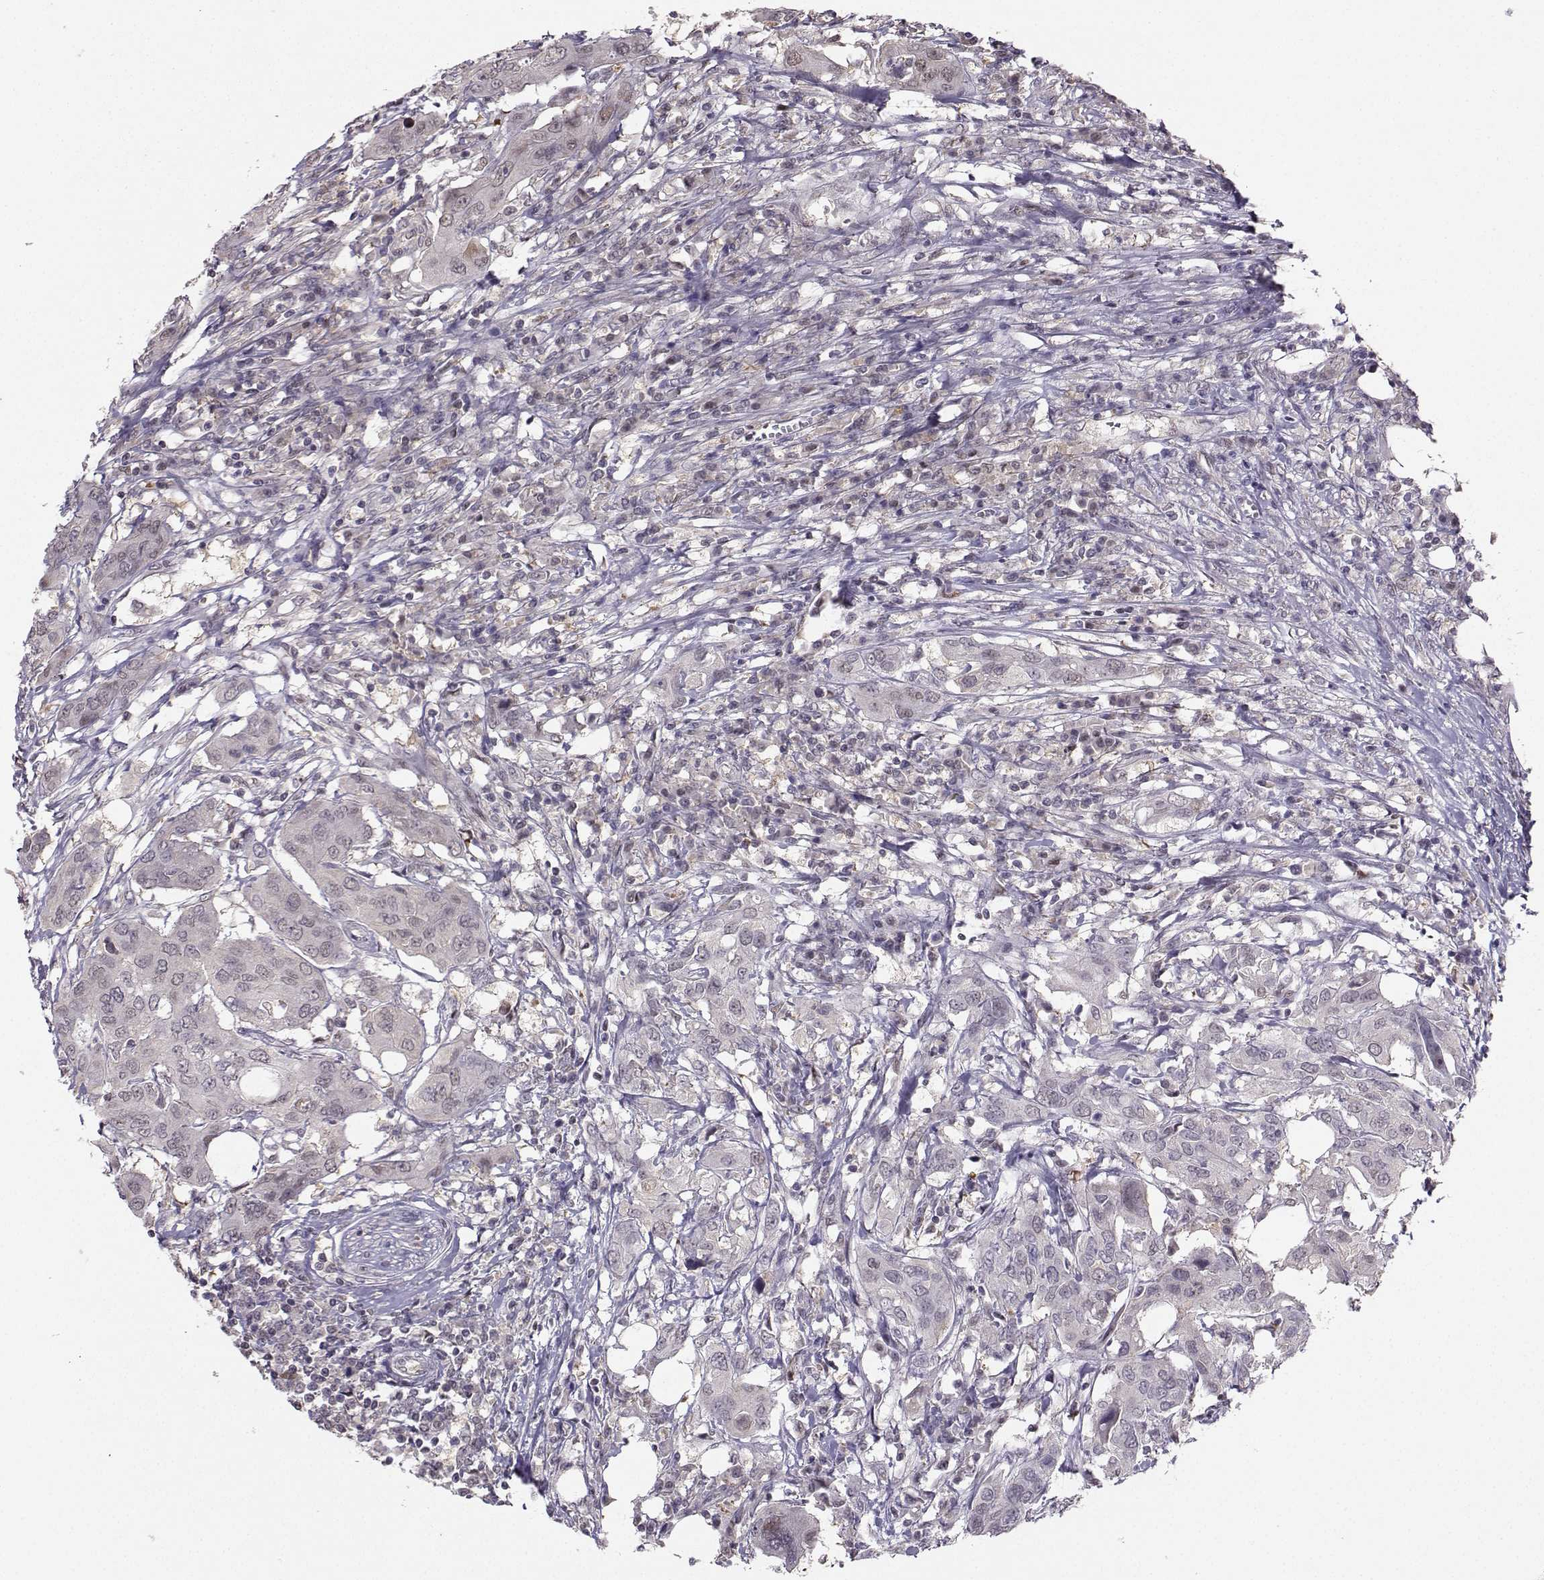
{"staining": {"intensity": "negative", "quantity": "none", "location": "none"}, "tissue": "urothelial cancer", "cell_type": "Tumor cells", "image_type": "cancer", "snomed": [{"axis": "morphology", "description": "Urothelial carcinoma, NOS"}, {"axis": "morphology", "description": "Urothelial carcinoma, High grade"}, {"axis": "topography", "description": "Urinary bladder"}], "caption": "Protein analysis of urothelial carcinoma (high-grade) displays no significant staining in tumor cells.", "gene": "PKP2", "patient": {"sex": "male", "age": 63}}